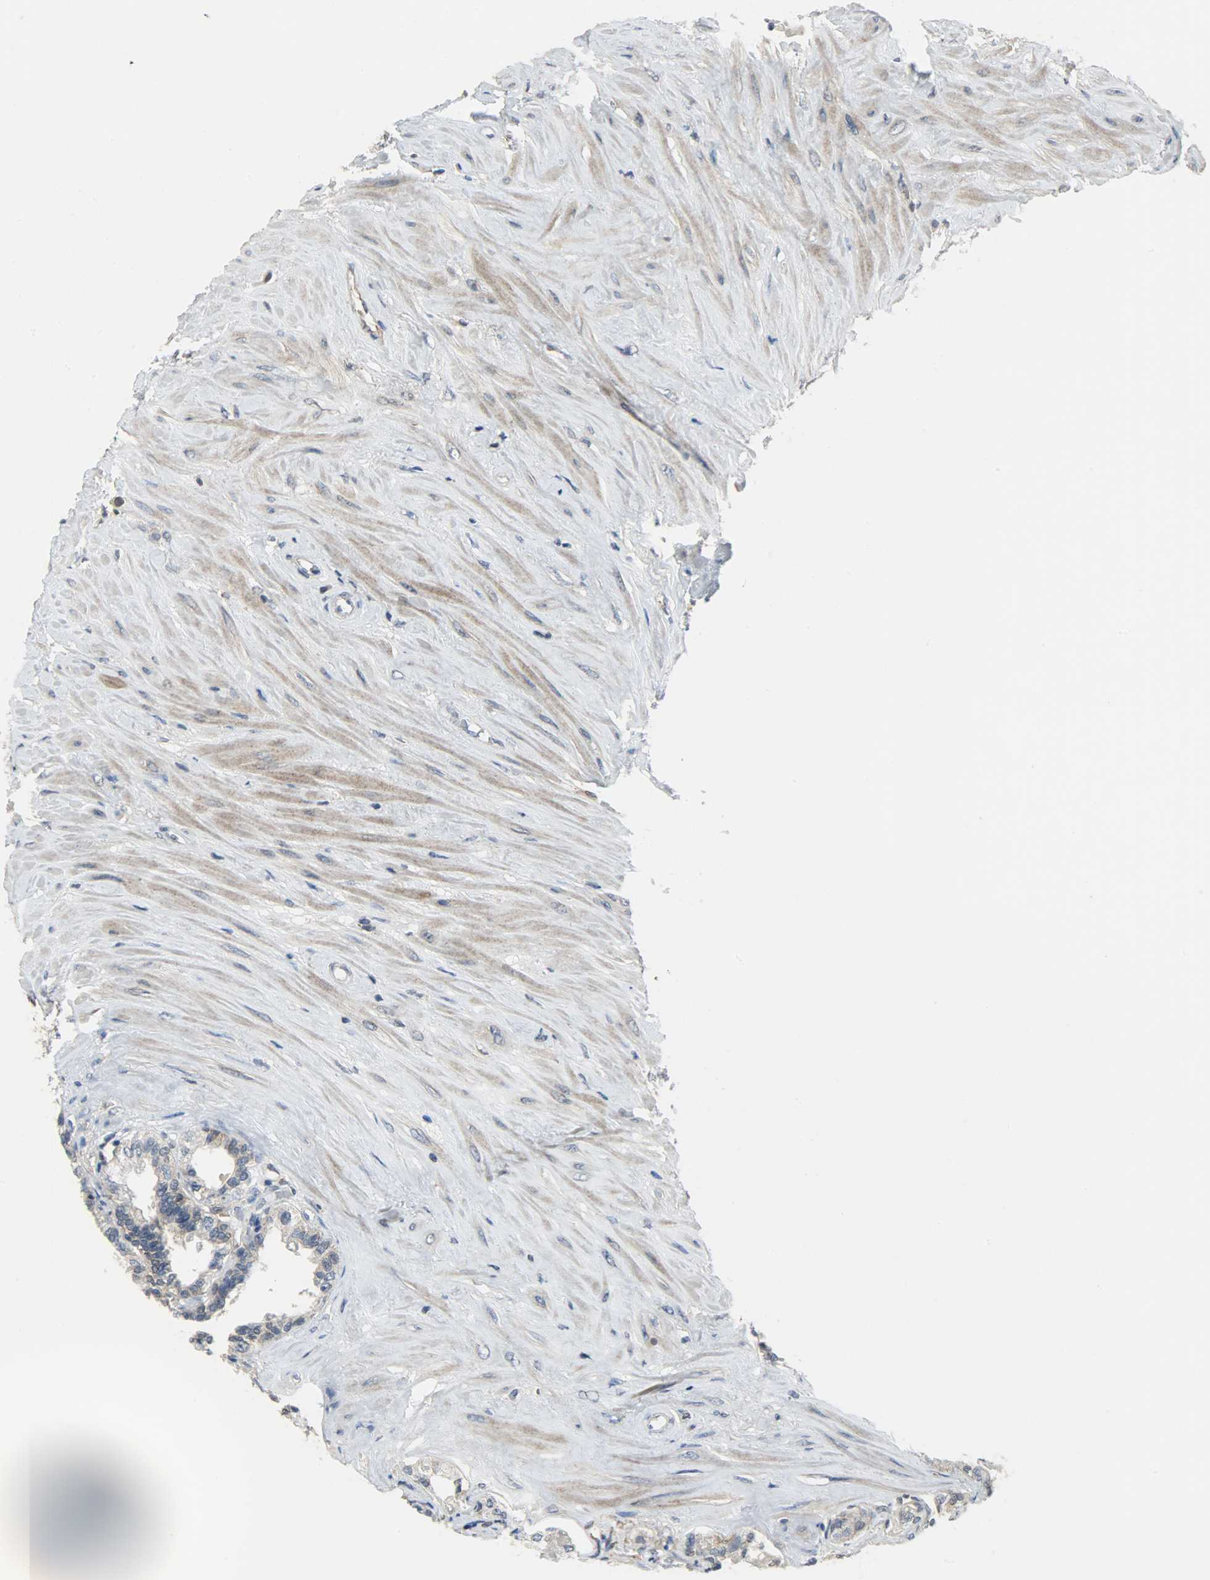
{"staining": {"intensity": "moderate", "quantity": ">75%", "location": "cytoplasmic/membranous"}, "tissue": "seminal vesicle", "cell_type": "Glandular cells", "image_type": "normal", "snomed": [{"axis": "morphology", "description": "Normal tissue, NOS"}, {"axis": "morphology", "description": "Inflammation, NOS"}, {"axis": "topography", "description": "Urinary bladder"}, {"axis": "topography", "description": "Prostate"}, {"axis": "topography", "description": "Seminal veicle"}], "caption": "High-magnification brightfield microscopy of unremarkable seminal vesicle stained with DAB (brown) and counterstained with hematoxylin (blue). glandular cells exhibit moderate cytoplasmic/membranous positivity is present in approximately>75% of cells. (DAB (3,3'-diaminobenzidine) IHC, brown staining for protein, blue staining for nuclei).", "gene": "TRIM21", "patient": {"sex": "male", "age": 82}}